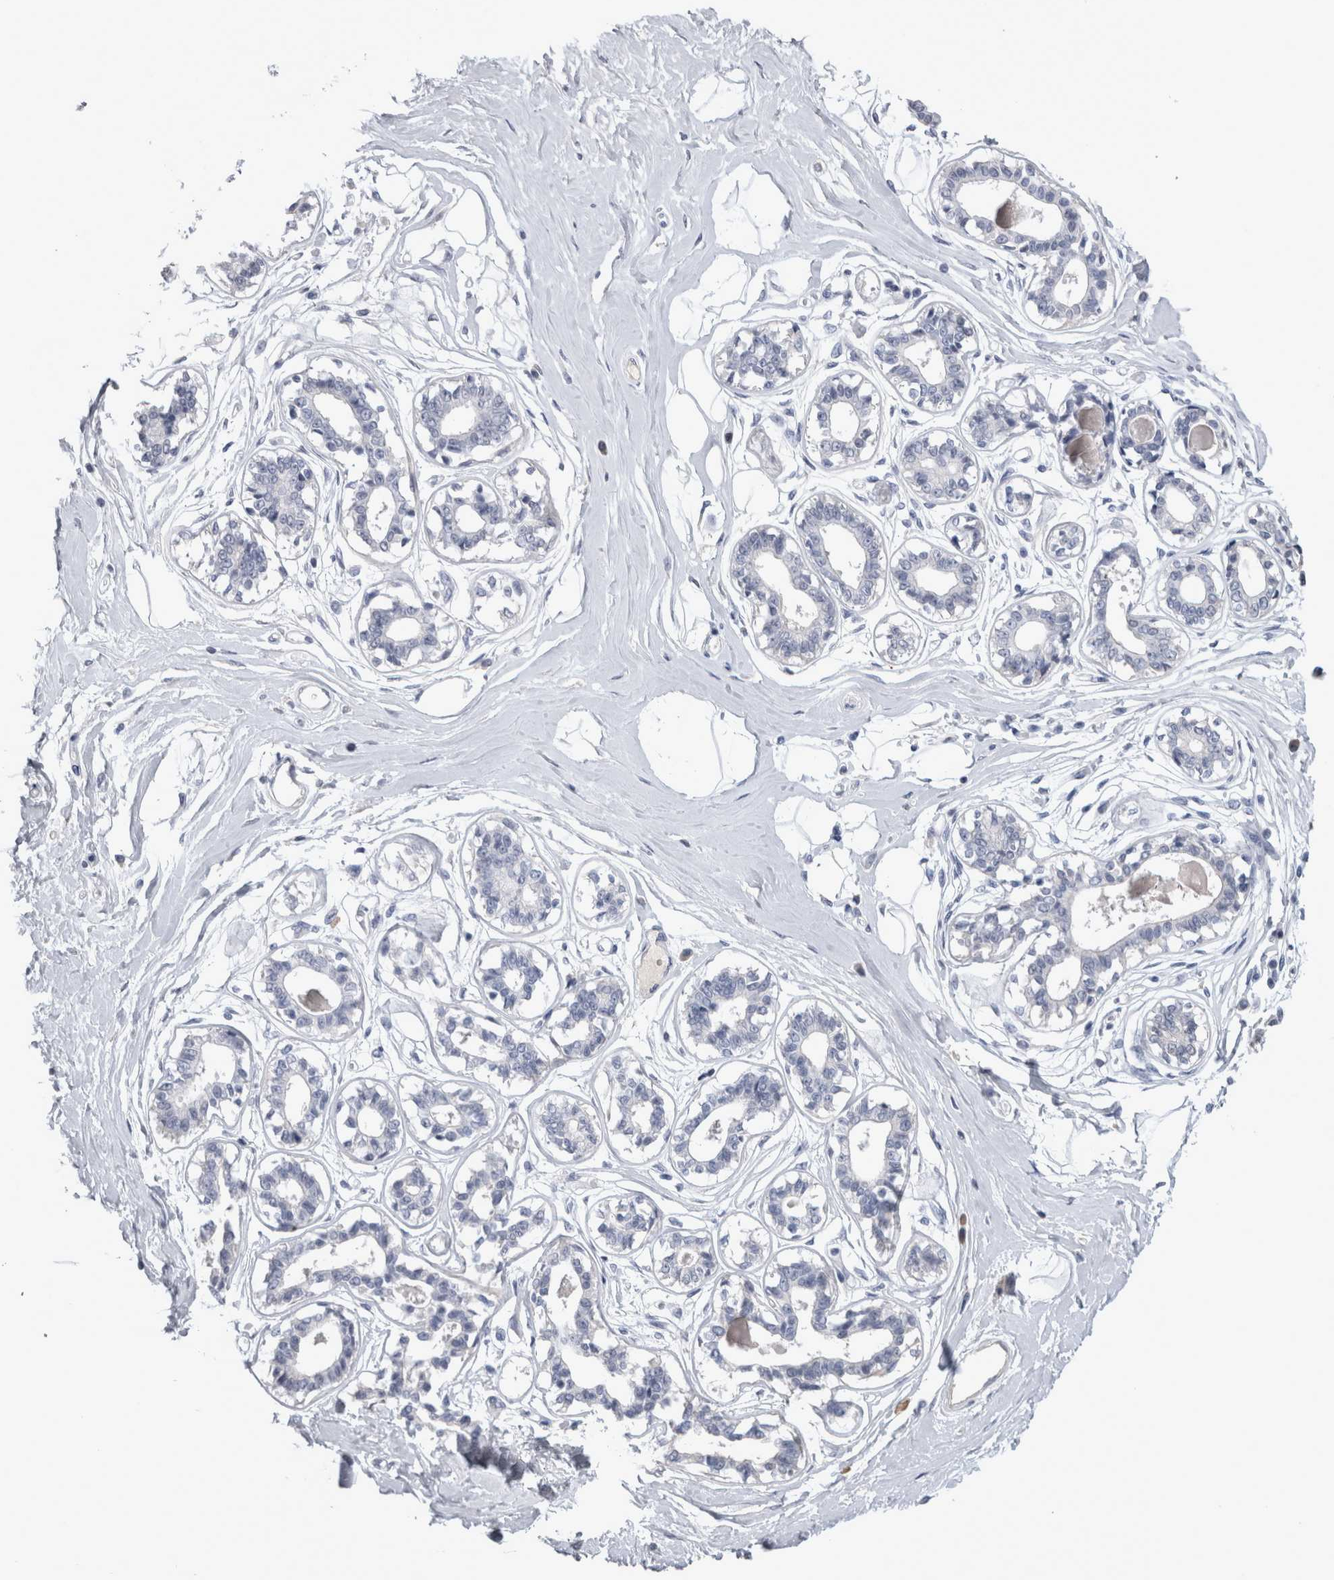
{"staining": {"intensity": "negative", "quantity": "none", "location": "none"}, "tissue": "breast", "cell_type": "Adipocytes", "image_type": "normal", "snomed": [{"axis": "morphology", "description": "Normal tissue, NOS"}, {"axis": "topography", "description": "Breast"}], "caption": "This is a histopathology image of immunohistochemistry staining of normal breast, which shows no positivity in adipocytes.", "gene": "PAX5", "patient": {"sex": "female", "age": 45}}